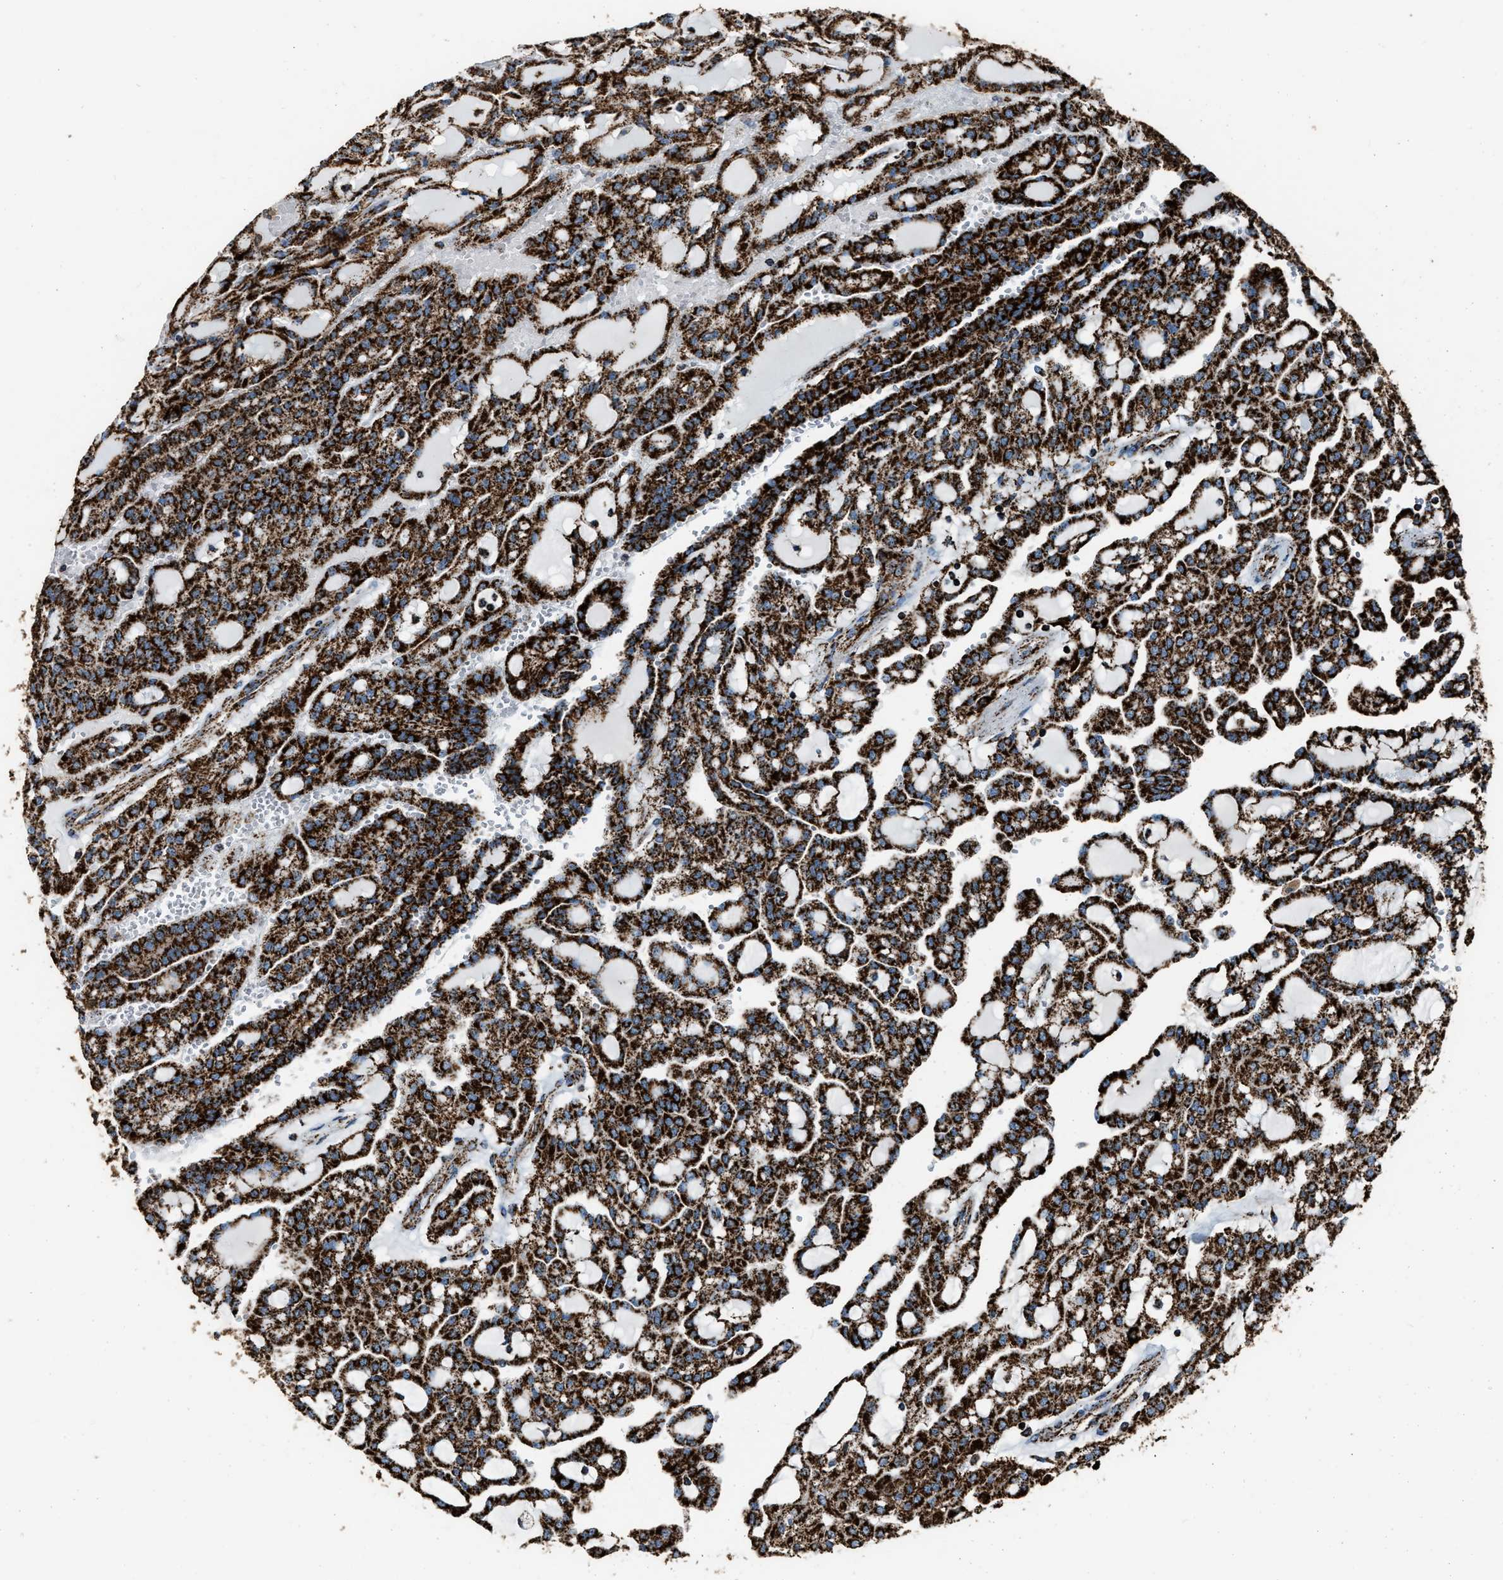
{"staining": {"intensity": "strong", "quantity": ">75%", "location": "cytoplasmic/membranous"}, "tissue": "renal cancer", "cell_type": "Tumor cells", "image_type": "cancer", "snomed": [{"axis": "morphology", "description": "Adenocarcinoma, NOS"}, {"axis": "topography", "description": "Kidney"}], "caption": "Protein staining of renal cancer tissue reveals strong cytoplasmic/membranous staining in about >75% of tumor cells. (DAB (3,3'-diaminobenzidine) IHC with brightfield microscopy, high magnification).", "gene": "MDH2", "patient": {"sex": "male", "age": 63}}